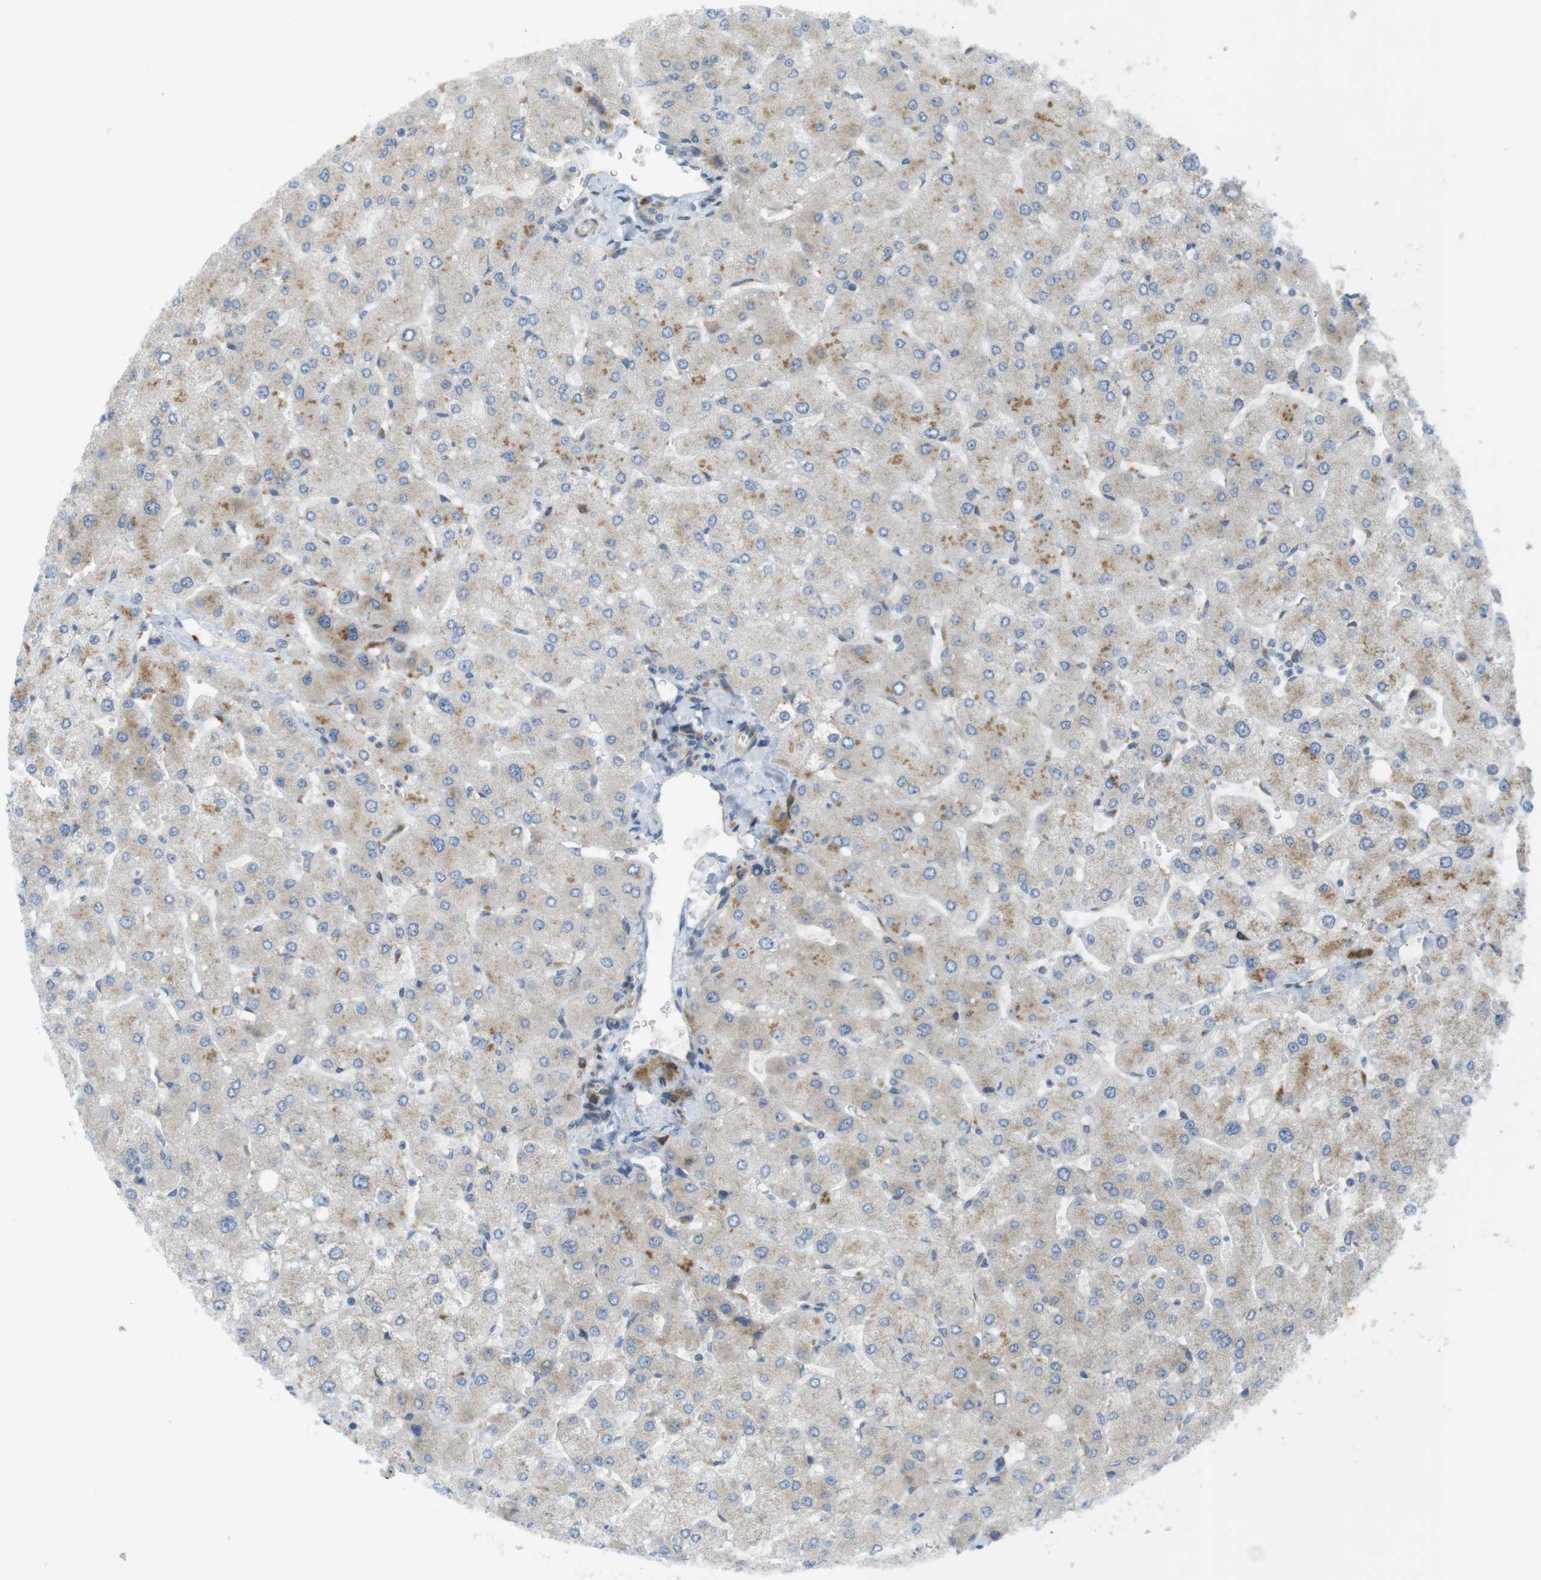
{"staining": {"intensity": "negative", "quantity": "none", "location": "none"}, "tissue": "liver", "cell_type": "Cholangiocytes", "image_type": "normal", "snomed": [{"axis": "morphology", "description": "Normal tissue, NOS"}, {"axis": "topography", "description": "Liver"}], "caption": "A photomicrograph of liver stained for a protein exhibits no brown staining in cholangiocytes.", "gene": "GJC3", "patient": {"sex": "male", "age": 55}}